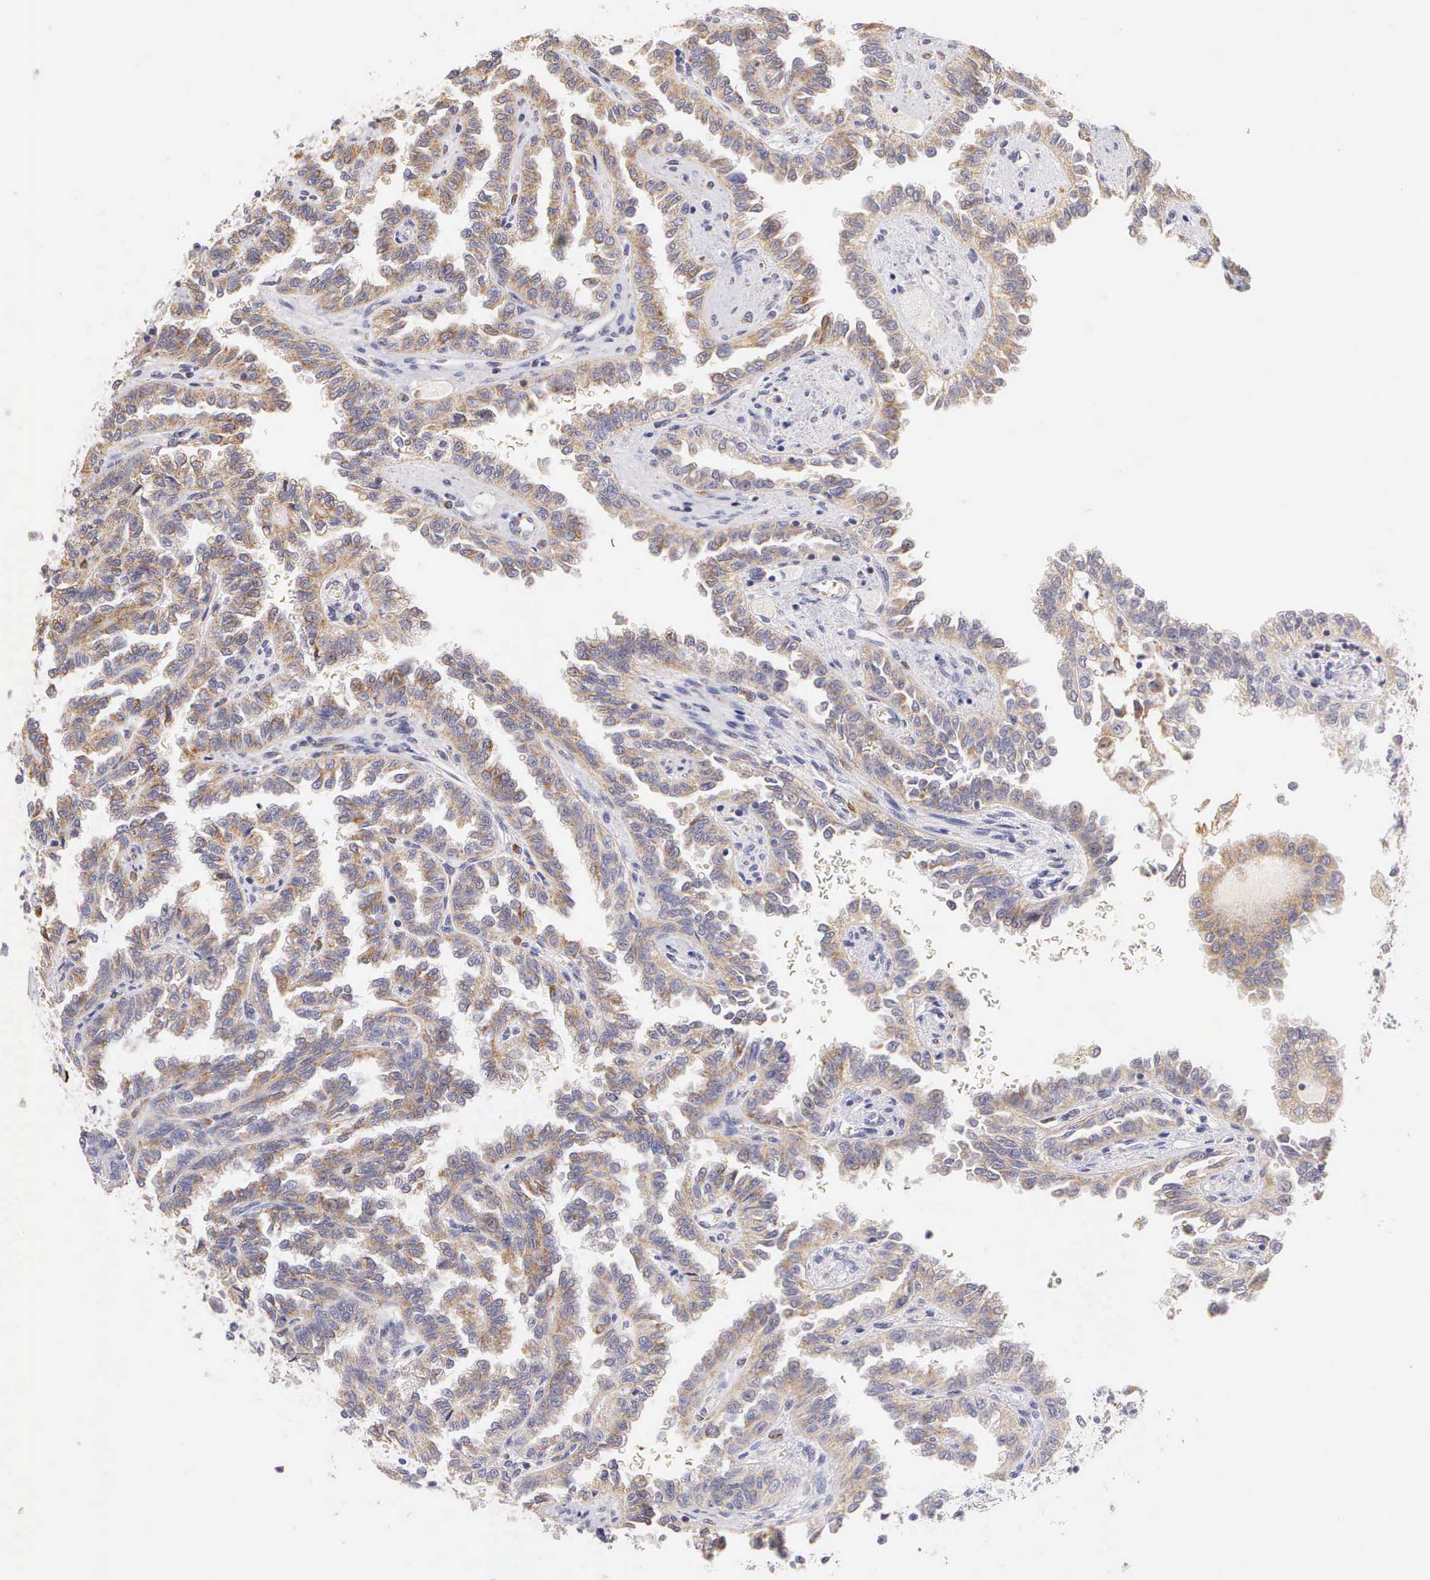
{"staining": {"intensity": "negative", "quantity": "none", "location": "none"}, "tissue": "renal cancer", "cell_type": "Tumor cells", "image_type": "cancer", "snomed": [{"axis": "morphology", "description": "Inflammation, NOS"}, {"axis": "morphology", "description": "Adenocarcinoma, NOS"}, {"axis": "topography", "description": "Kidney"}], "caption": "Immunohistochemistry image of neoplastic tissue: adenocarcinoma (renal) stained with DAB displays no significant protein staining in tumor cells.", "gene": "ESR1", "patient": {"sex": "male", "age": 68}}